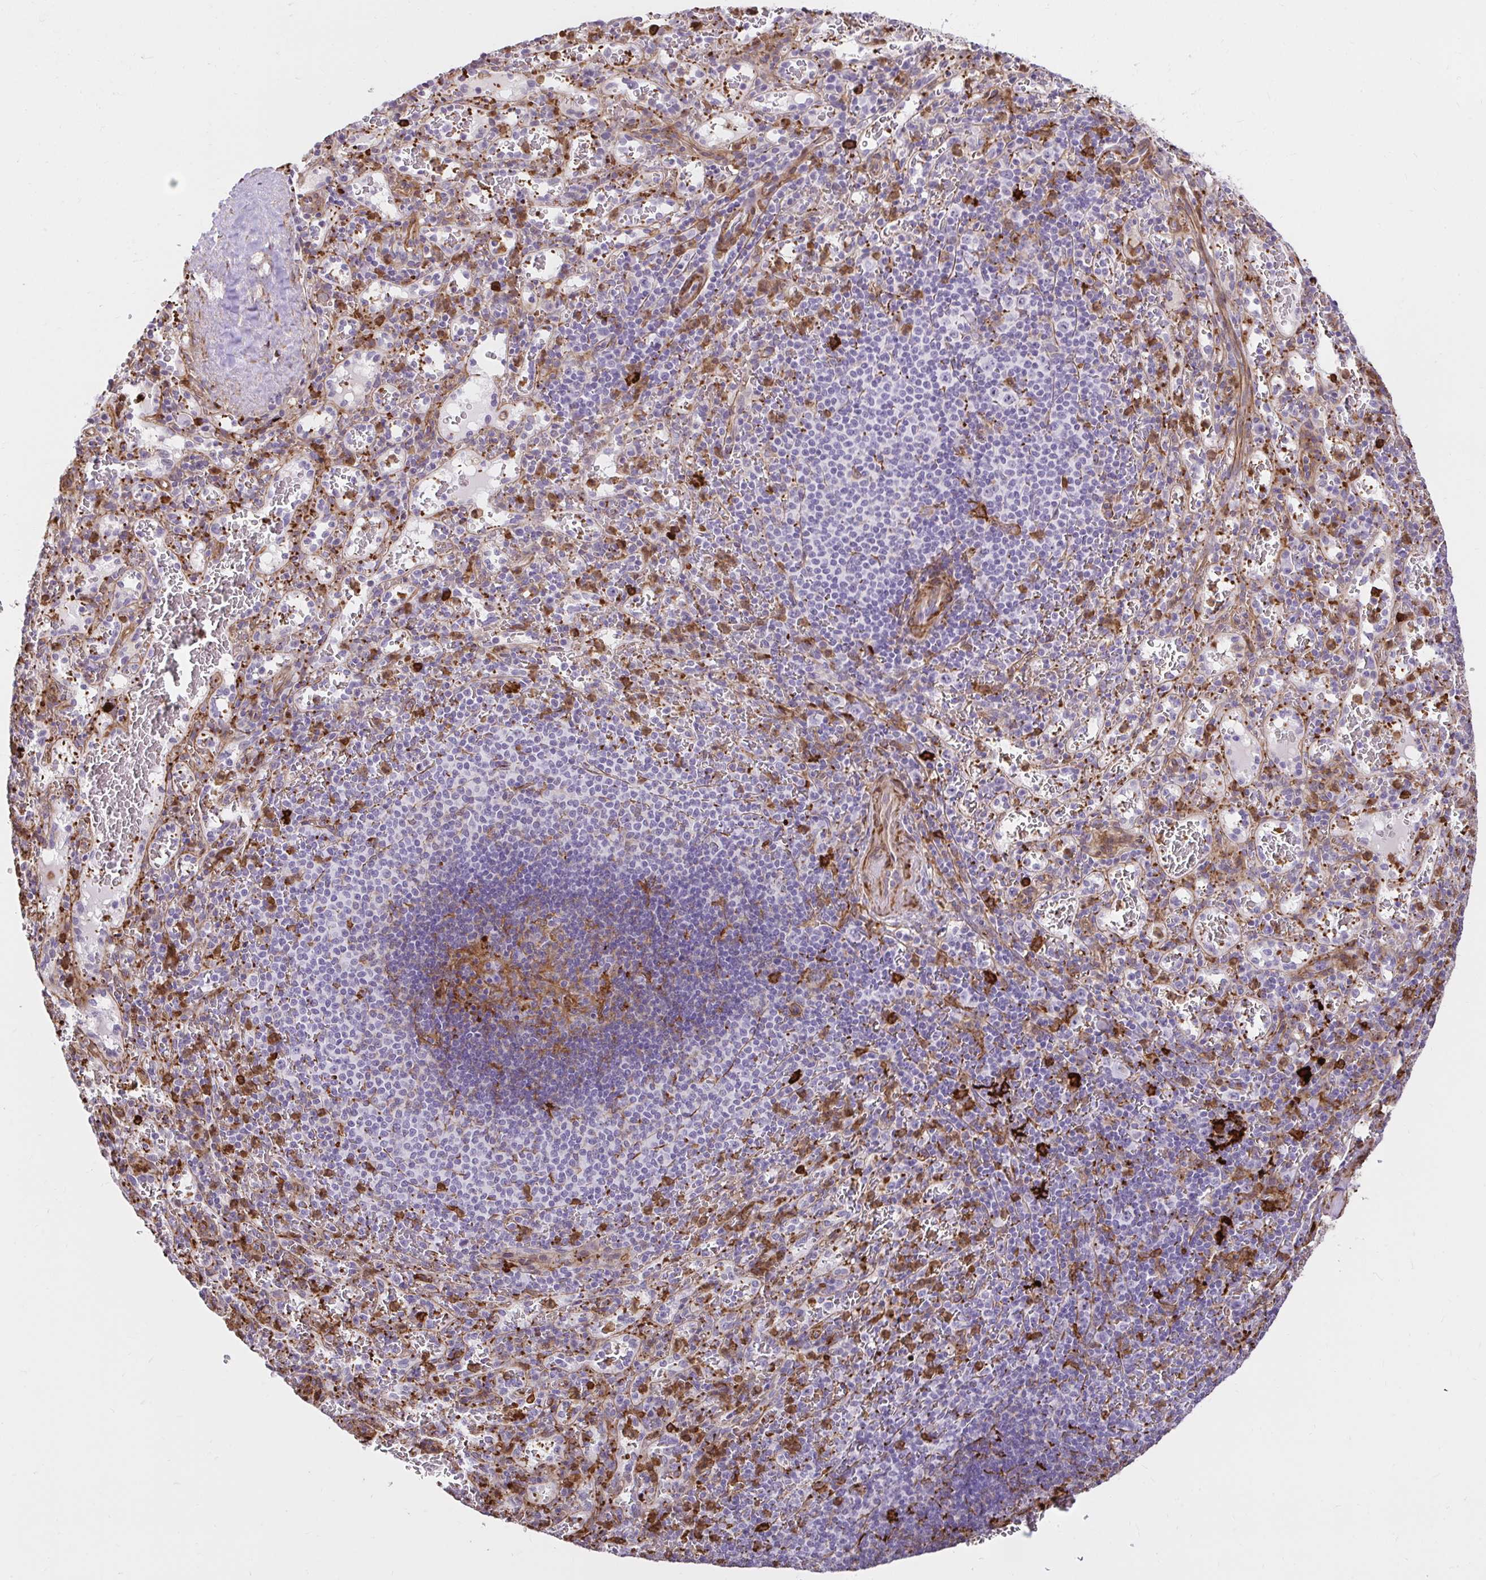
{"staining": {"intensity": "strong", "quantity": "25%-75%", "location": "cytoplasmic/membranous"}, "tissue": "spleen", "cell_type": "Cells in red pulp", "image_type": "normal", "snomed": [{"axis": "morphology", "description": "Normal tissue, NOS"}, {"axis": "topography", "description": "Spleen"}], "caption": "Immunohistochemistry histopathology image of unremarkable spleen: spleen stained using IHC demonstrates high levels of strong protein expression localized specifically in the cytoplasmic/membranous of cells in red pulp, appearing as a cytoplasmic/membranous brown color.", "gene": "GSN", "patient": {"sex": "male", "age": 57}}